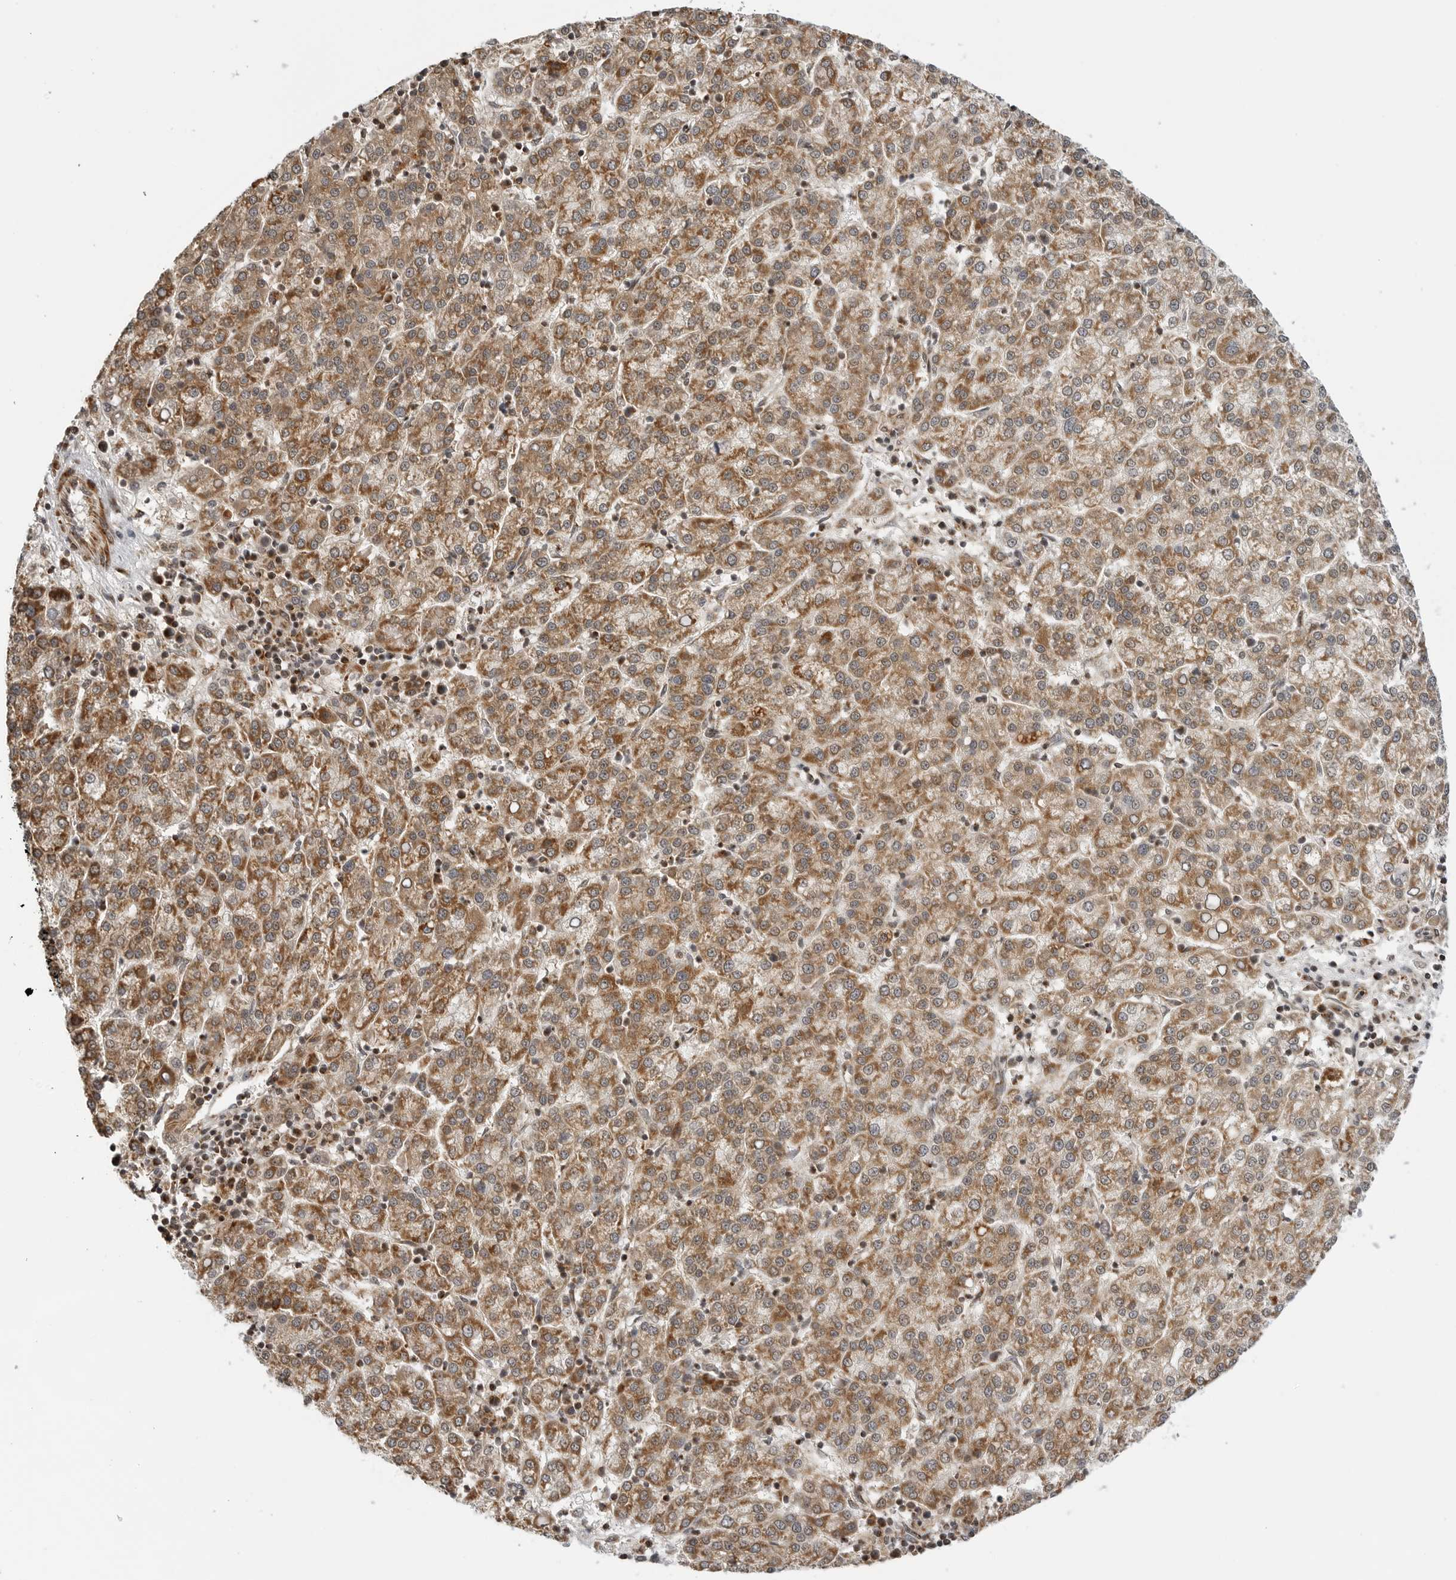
{"staining": {"intensity": "moderate", "quantity": ">75%", "location": "cytoplasmic/membranous"}, "tissue": "liver cancer", "cell_type": "Tumor cells", "image_type": "cancer", "snomed": [{"axis": "morphology", "description": "Carcinoma, Hepatocellular, NOS"}, {"axis": "topography", "description": "Liver"}], "caption": "An image showing moderate cytoplasmic/membranous expression in approximately >75% of tumor cells in hepatocellular carcinoma (liver), as visualized by brown immunohistochemical staining.", "gene": "PEX2", "patient": {"sex": "female", "age": 58}}